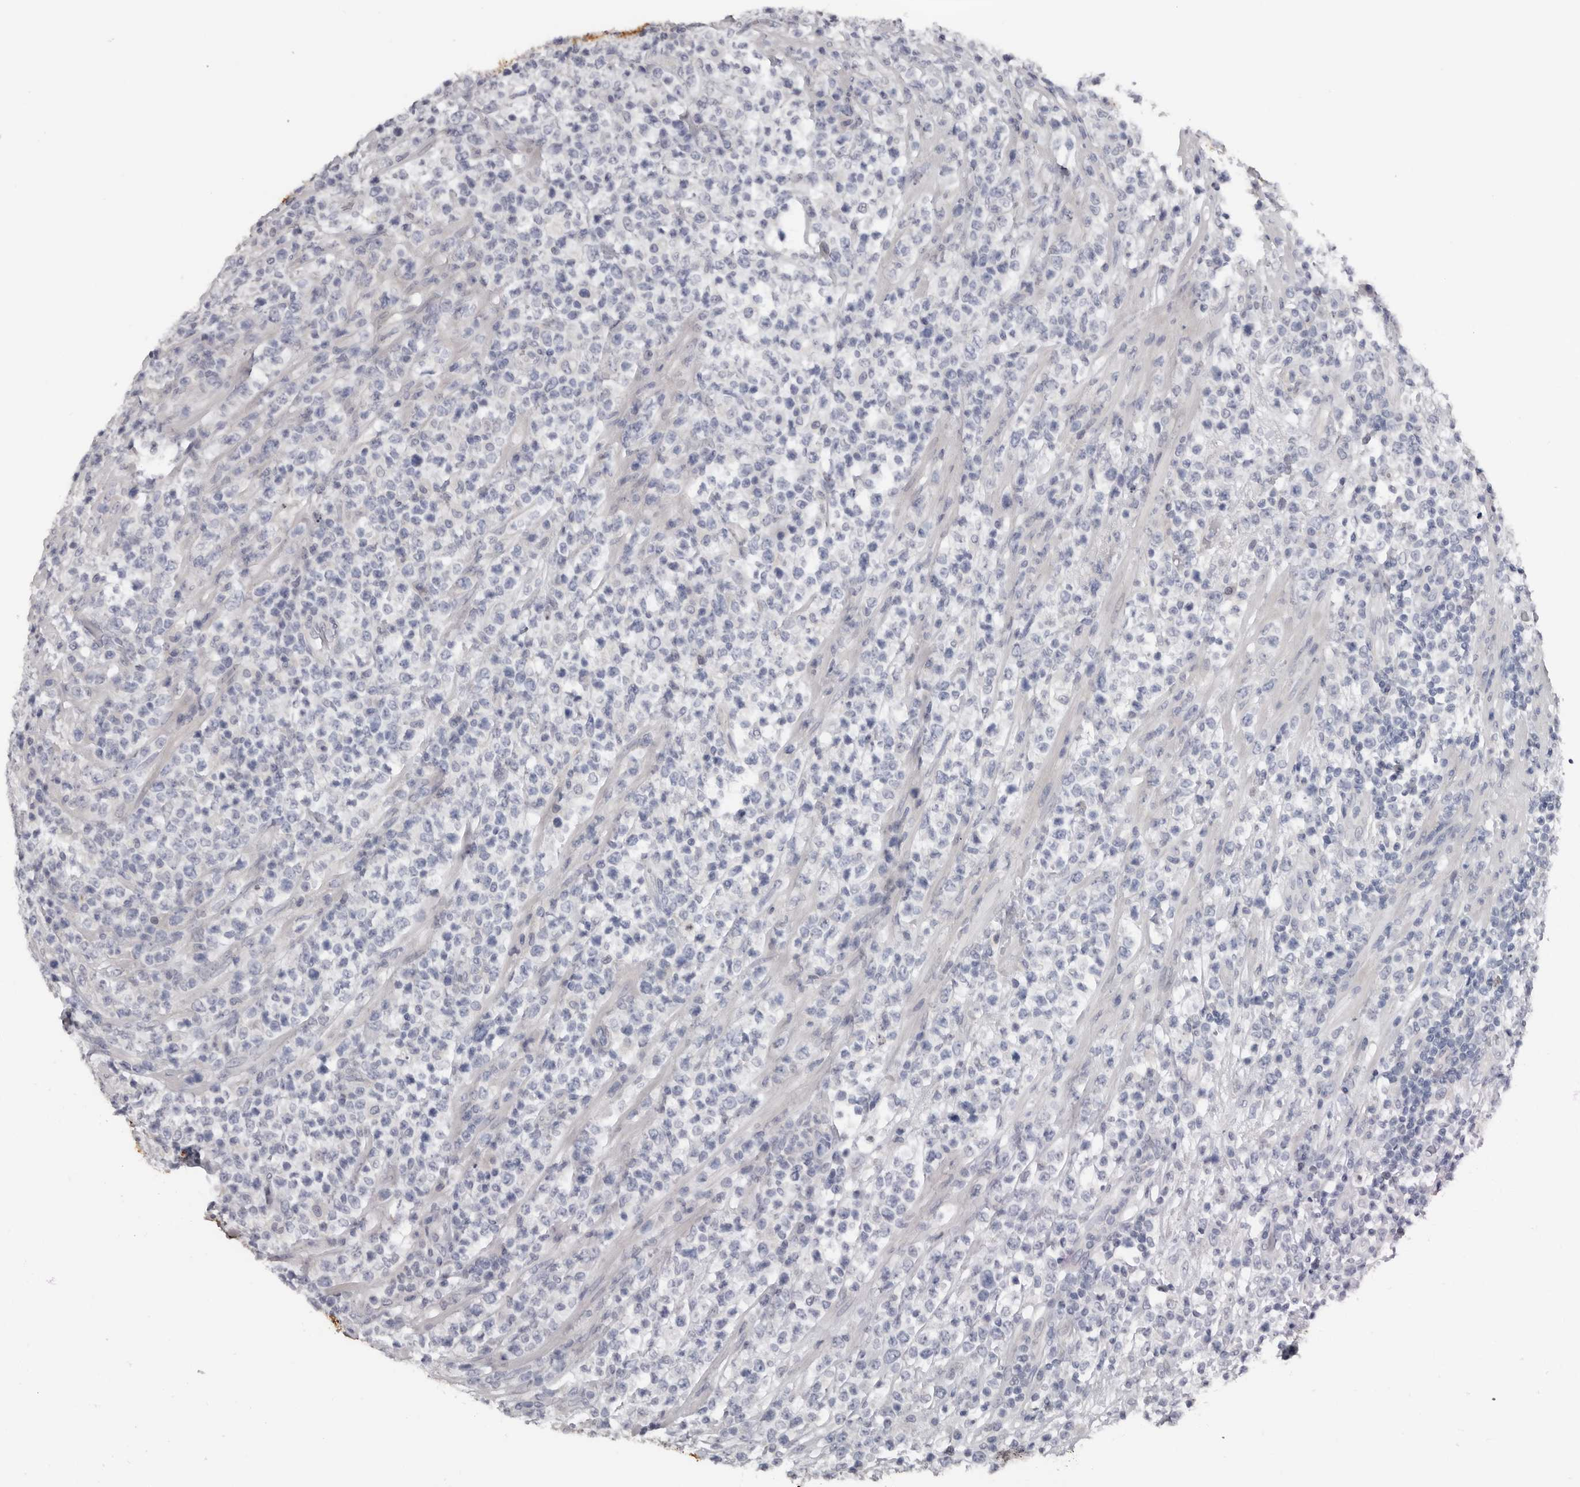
{"staining": {"intensity": "negative", "quantity": "none", "location": "none"}, "tissue": "lymphoma", "cell_type": "Tumor cells", "image_type": "cancer", "snomed": [{"axis": "morphology", "description": "Malignant lymphoma, non-Hodgkin's type, High grade"}, {"axis": "topography", "description": "Colon"}], "caption": "IHC micrograph of human high-grade malignant lymphoma, non-Hodgkin's type stained for a protein (brown), which displays no positivity in tumor cells.", "gene": "FABP7", "patient": {"sex": "female", "age": 53}}